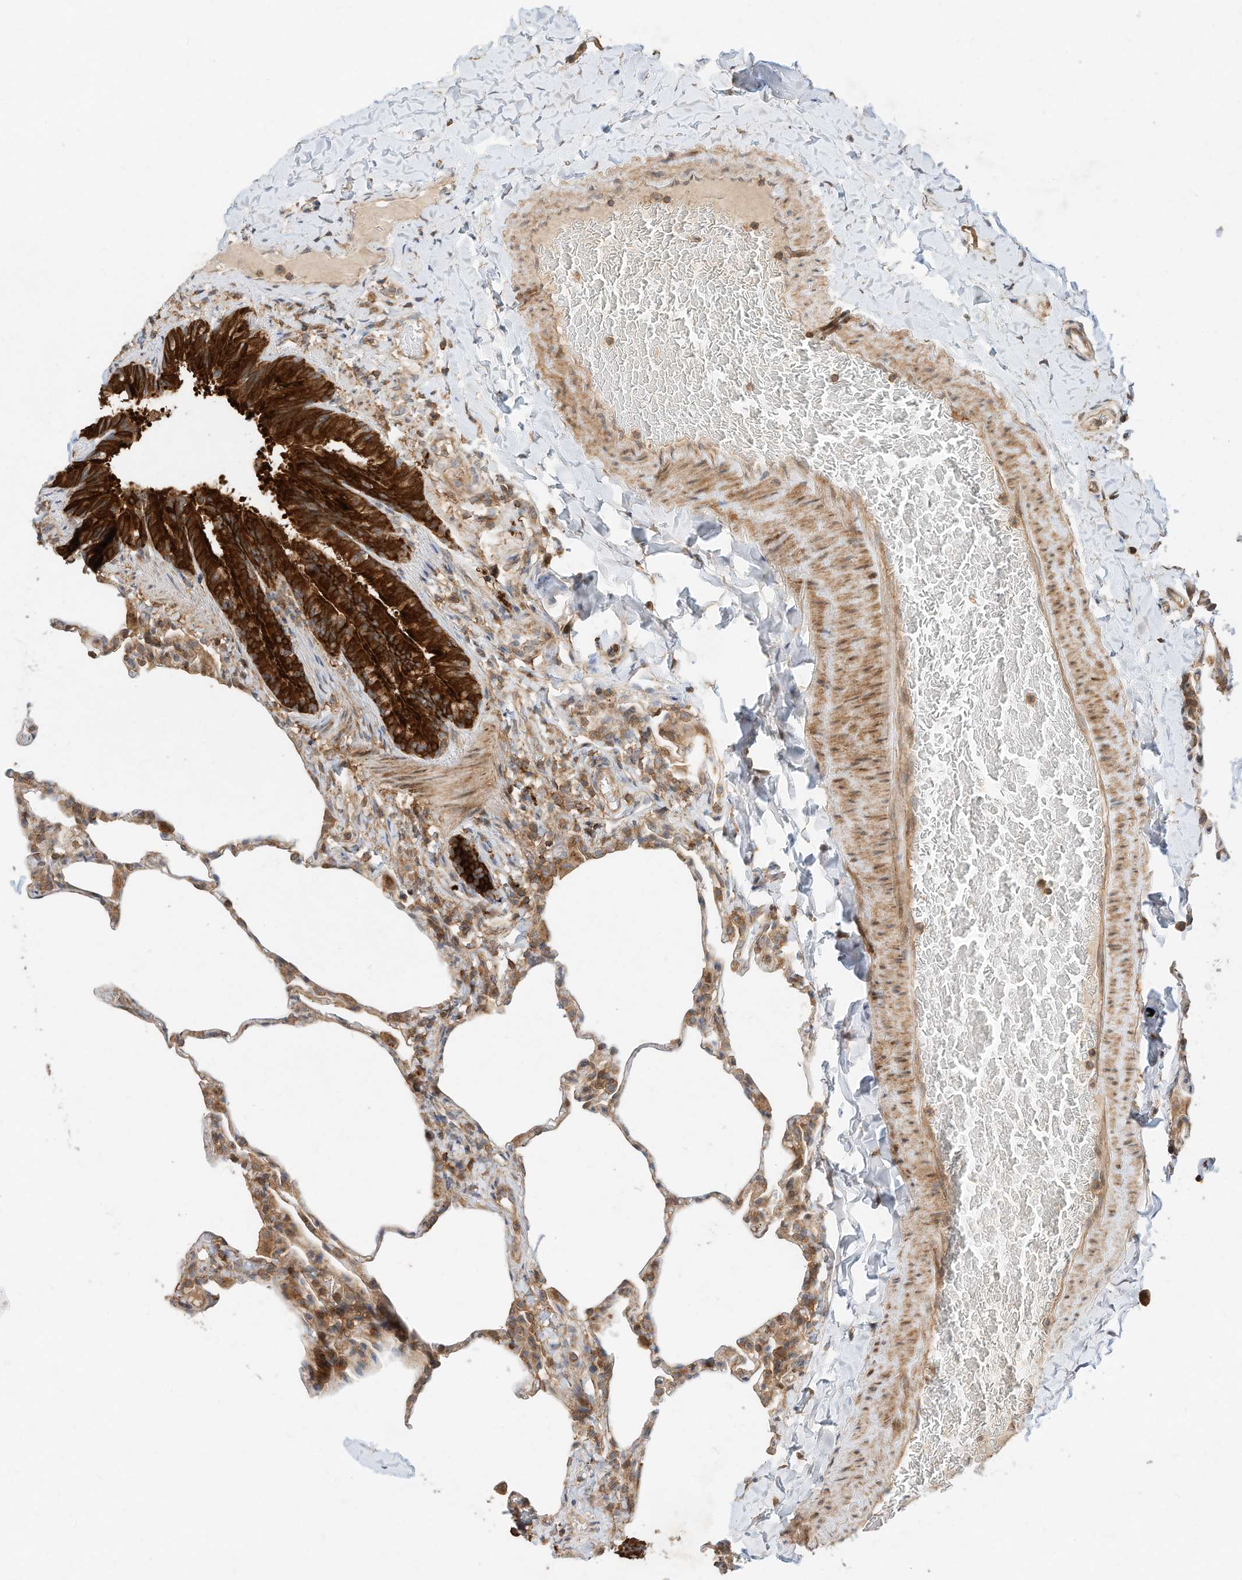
{"staining": {"intensity": "moderate", "quantity": ">75%", "location": "cytoplasmic/membranous"}, "tissue": "lung", "cell_type": "Alveolar cells", "image_type": "normal", "snomed": [{"axis": "morphology", "description": "Normal tissue, NOS"}, {"axis": "topography", "description": "Lung"}], "caption": "Normal lung exhibits moderate cytoplasmic/membranous staining in approximately >75% of alveolar cells, visualized by immunohistochemistry.", "gene": "CPAMD8", "patient": {"sex": "male", "age": 20}}